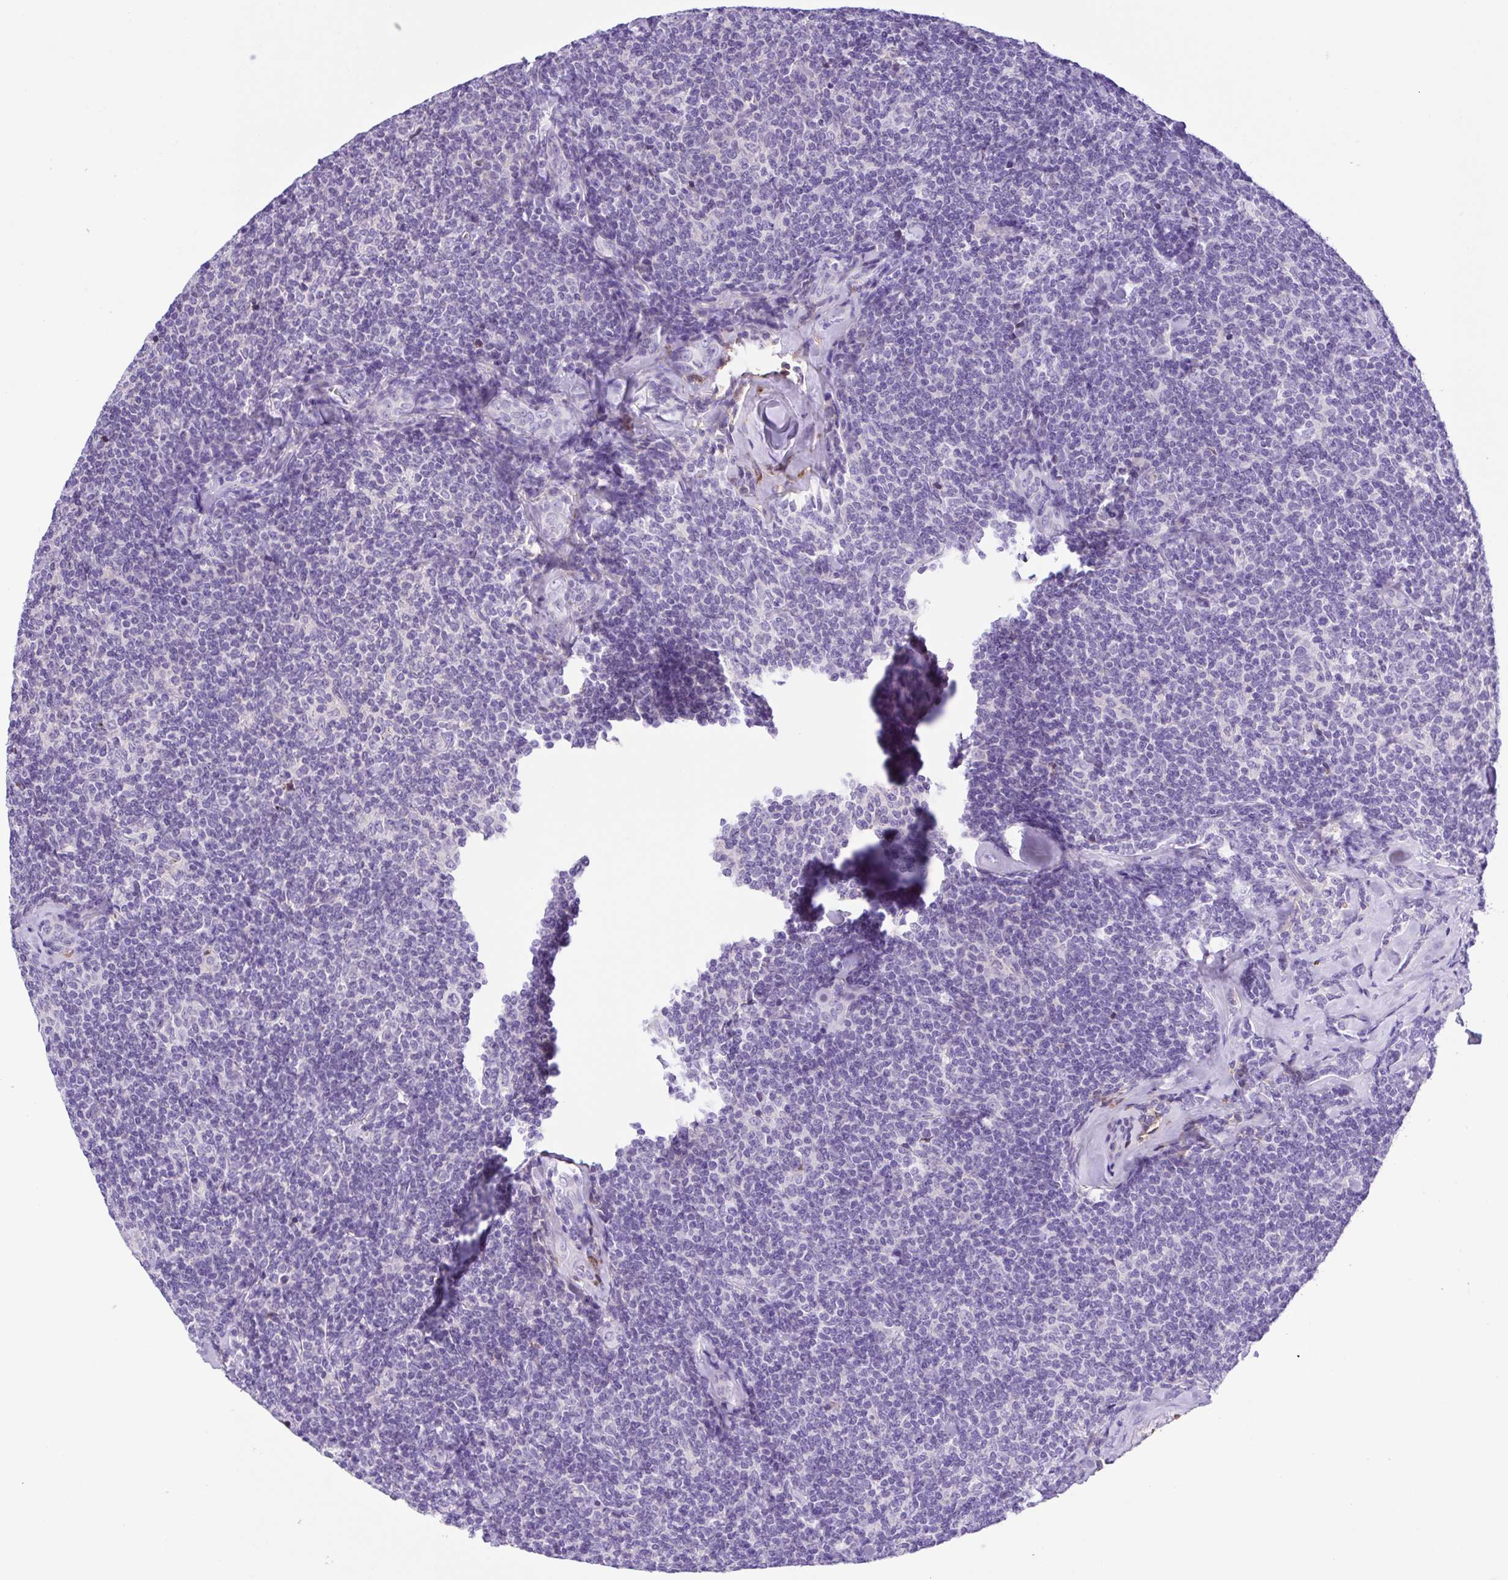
{"staining": {"intensity": "negative", "quantity": "none", "location": "none"}, "tissue": "lymphoma", "cell_type": "Tumor cells", "image_type": "cancer", "snomed": [{"axis": "morphology", "description": "Malignant lymphoma, non-Hodgkin's type, Low grade"}, {"axis": "topography", "description": "Lymph node"}], "caption": "Tumor cells are negative for brown protein staining in lymphoma.", "gene": "IGFL1", "patient": {"sex": "female", "age": 56}}